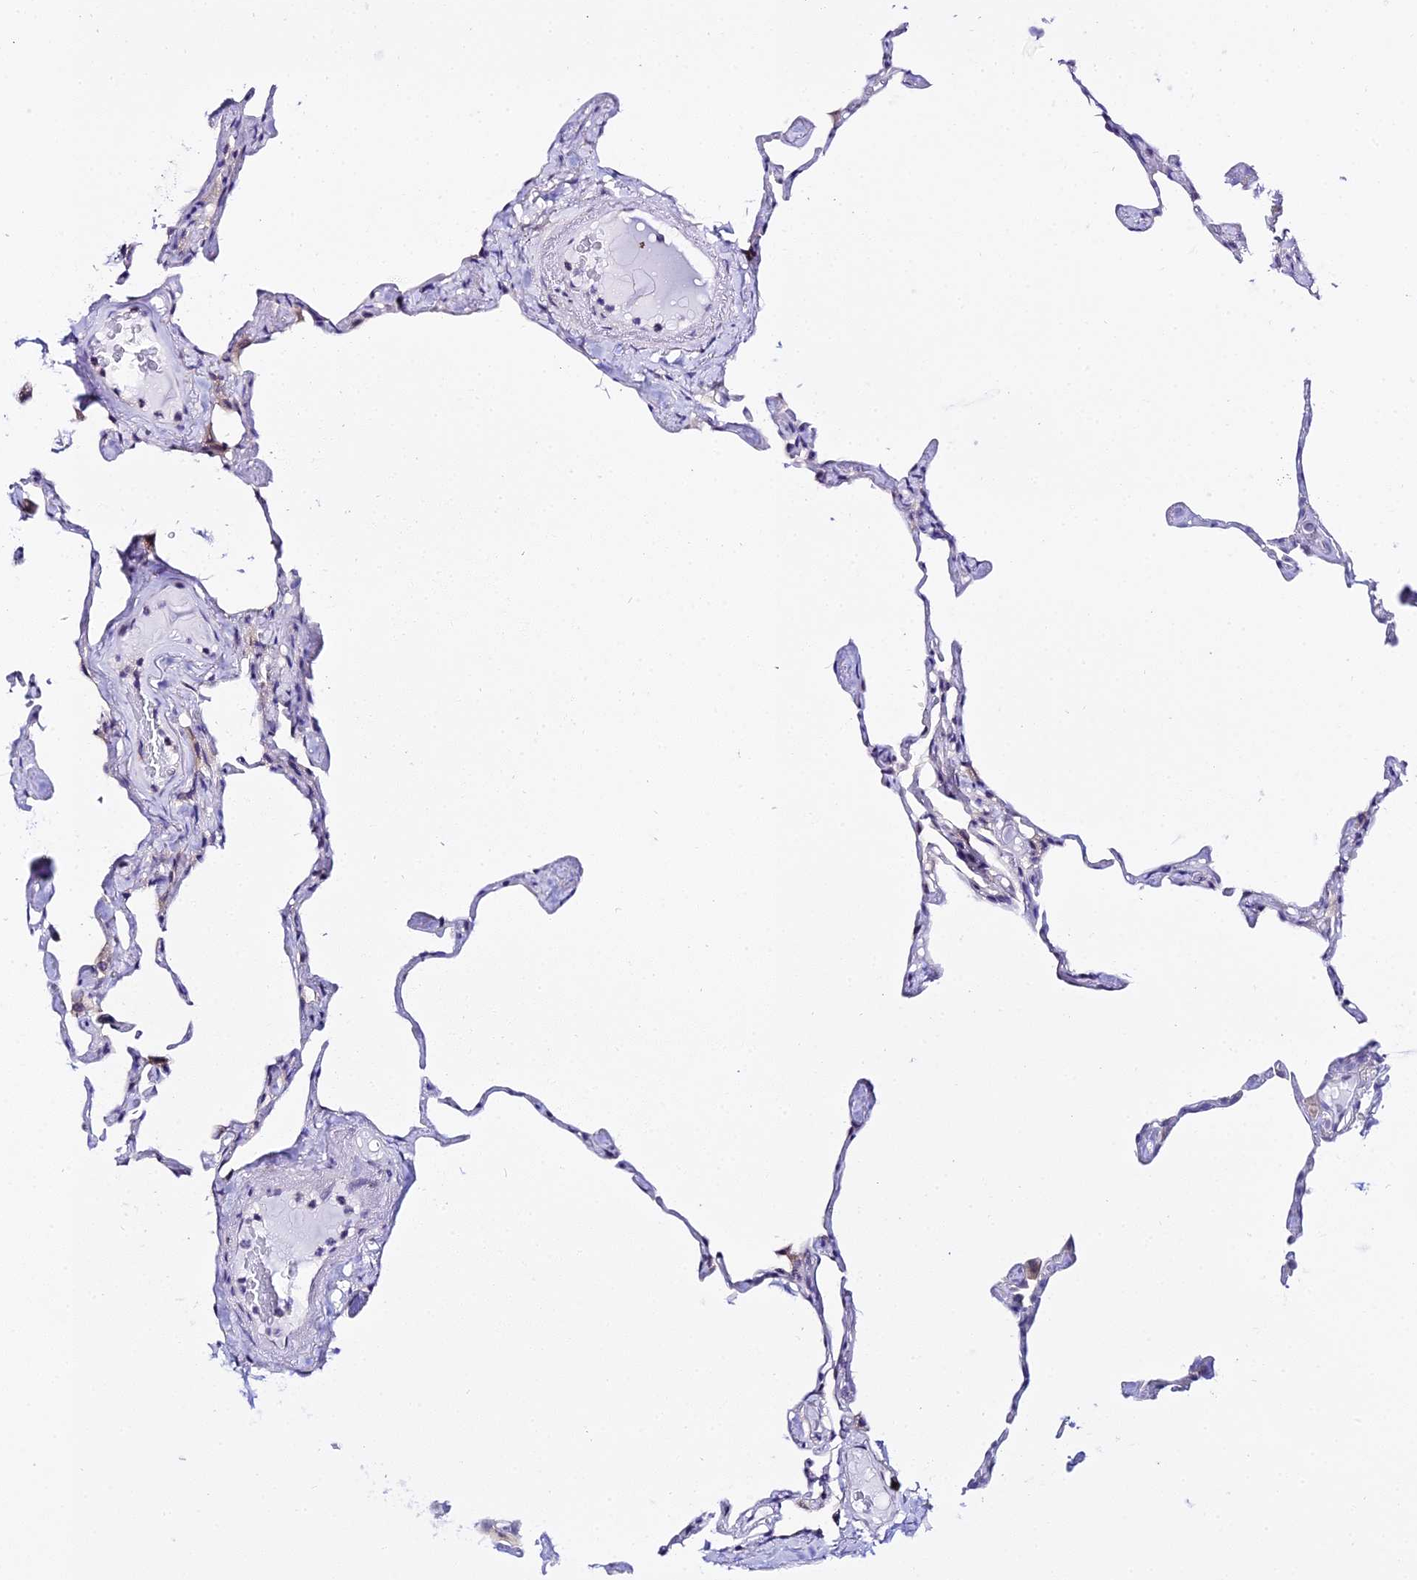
{"staining": {"intensity": "negative", "quantity": "none", "location": "none"}, "tissue": "lung", "cell_type": "Alveolar cells", "image_type": "normal", "snomed": [{"axis": "morphology", "description": "Normal tissue, NOS"}, {"axis": "topography", "description": "Lung"}], "caption": "The immunohistochemistry histopathology image has no significant expression in alveolar cells of lung. (Immunohistochemistry, brightfield microscopy, high magnification).", "gene": "ATG16L2", "patient": {"sex": "male", "age": 65}}